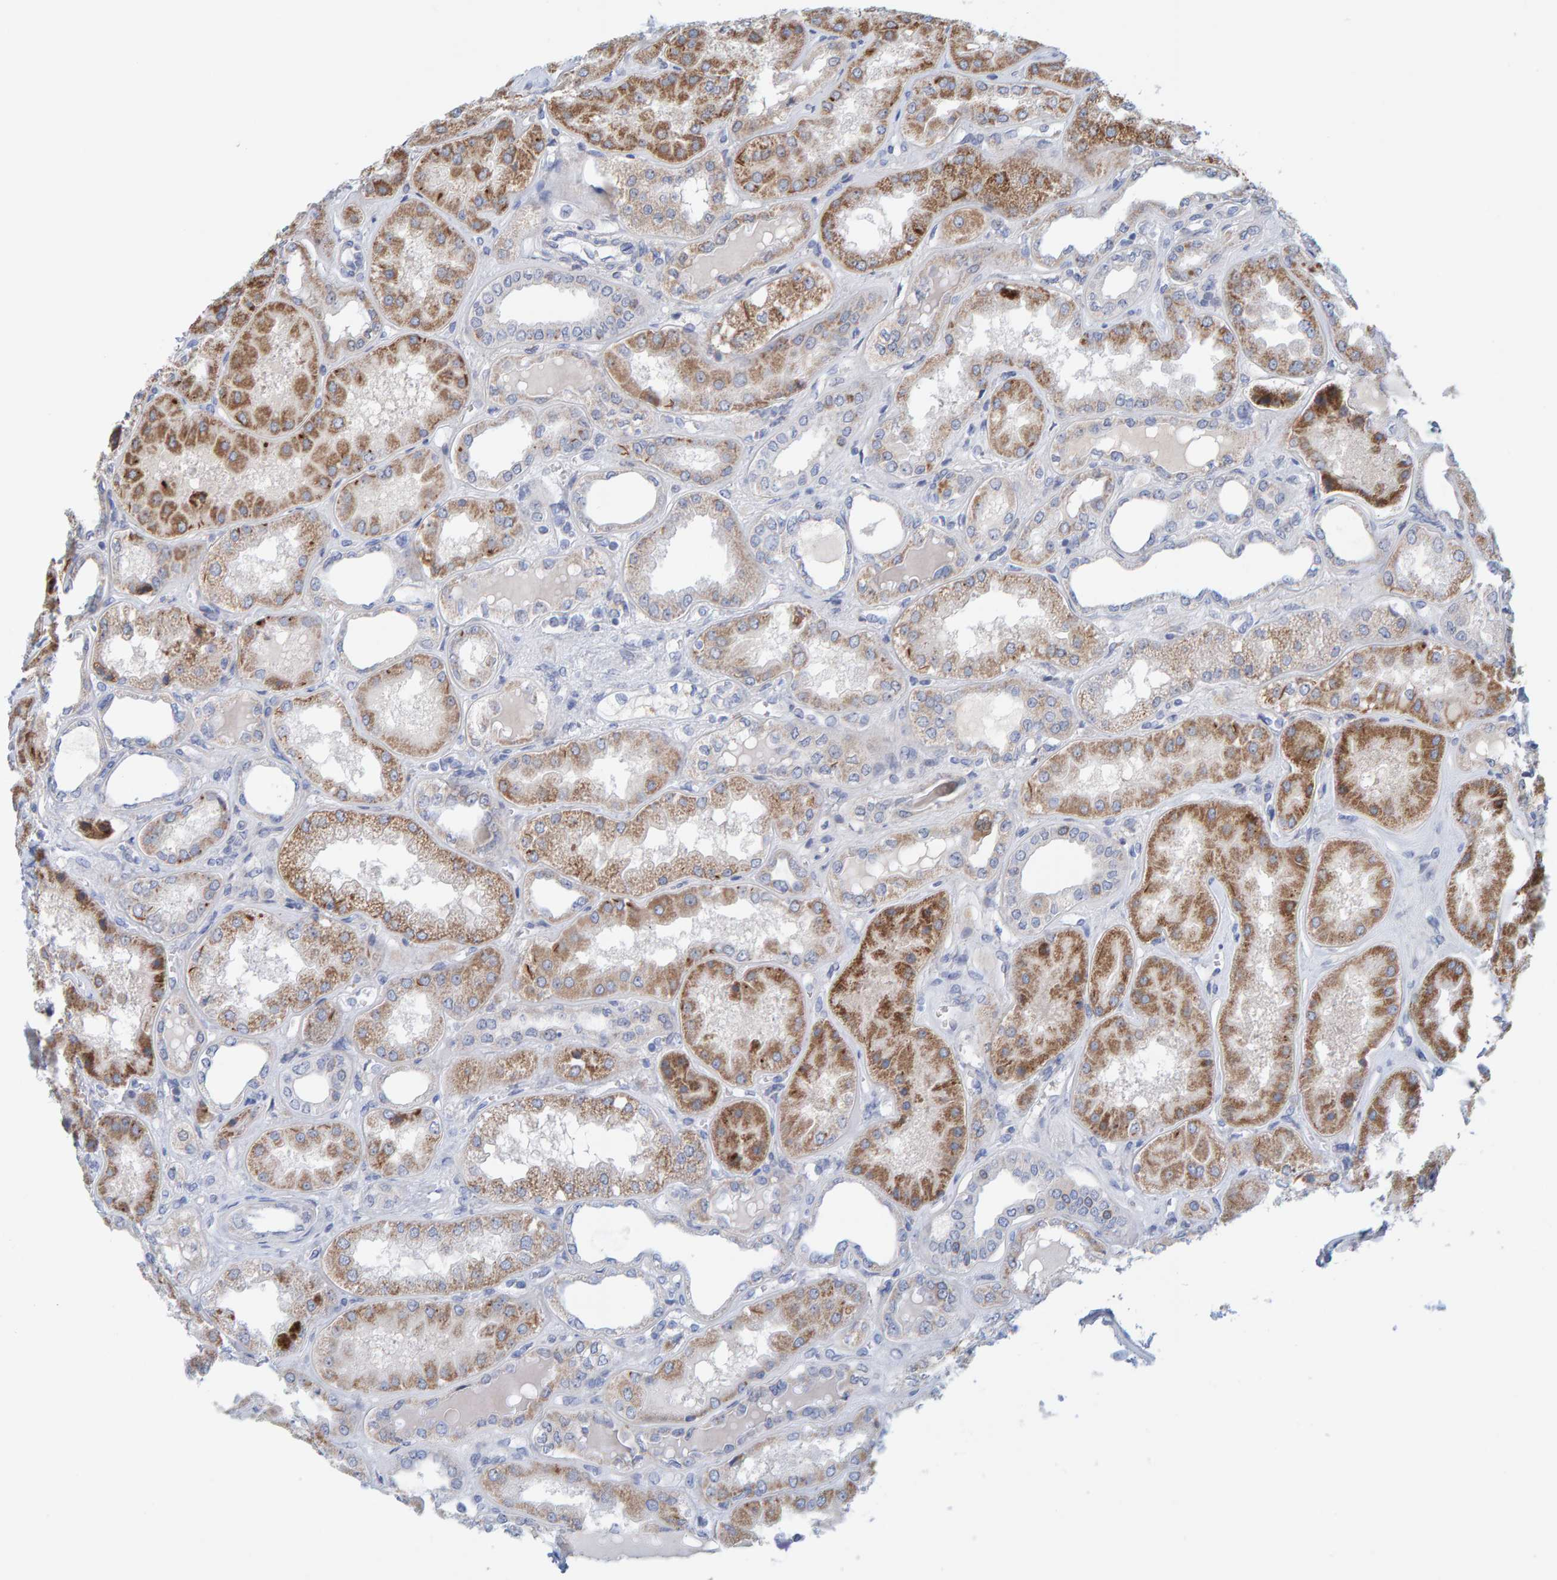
{"staining": {"intensity": "negative", "quantity": "none", "location": "none"}, "tissue": "kidney", "cell_type": "Cells in glomeruli", "image_type": "normal", "snomed": [{"axis": "morphology", "description": "Normal tissue, NOS"}, {"axis": "topography", "description": "Kidney"}], "caption": "The photomicrograph shows no staining of cells in glomeruli in normal kidney. The staining is performed using DAB brown chromogen with nuclei counter-stained in using hematoxylin.", "gene": "ZC3H3", "patient": {"sex": "female", "age": 56}}